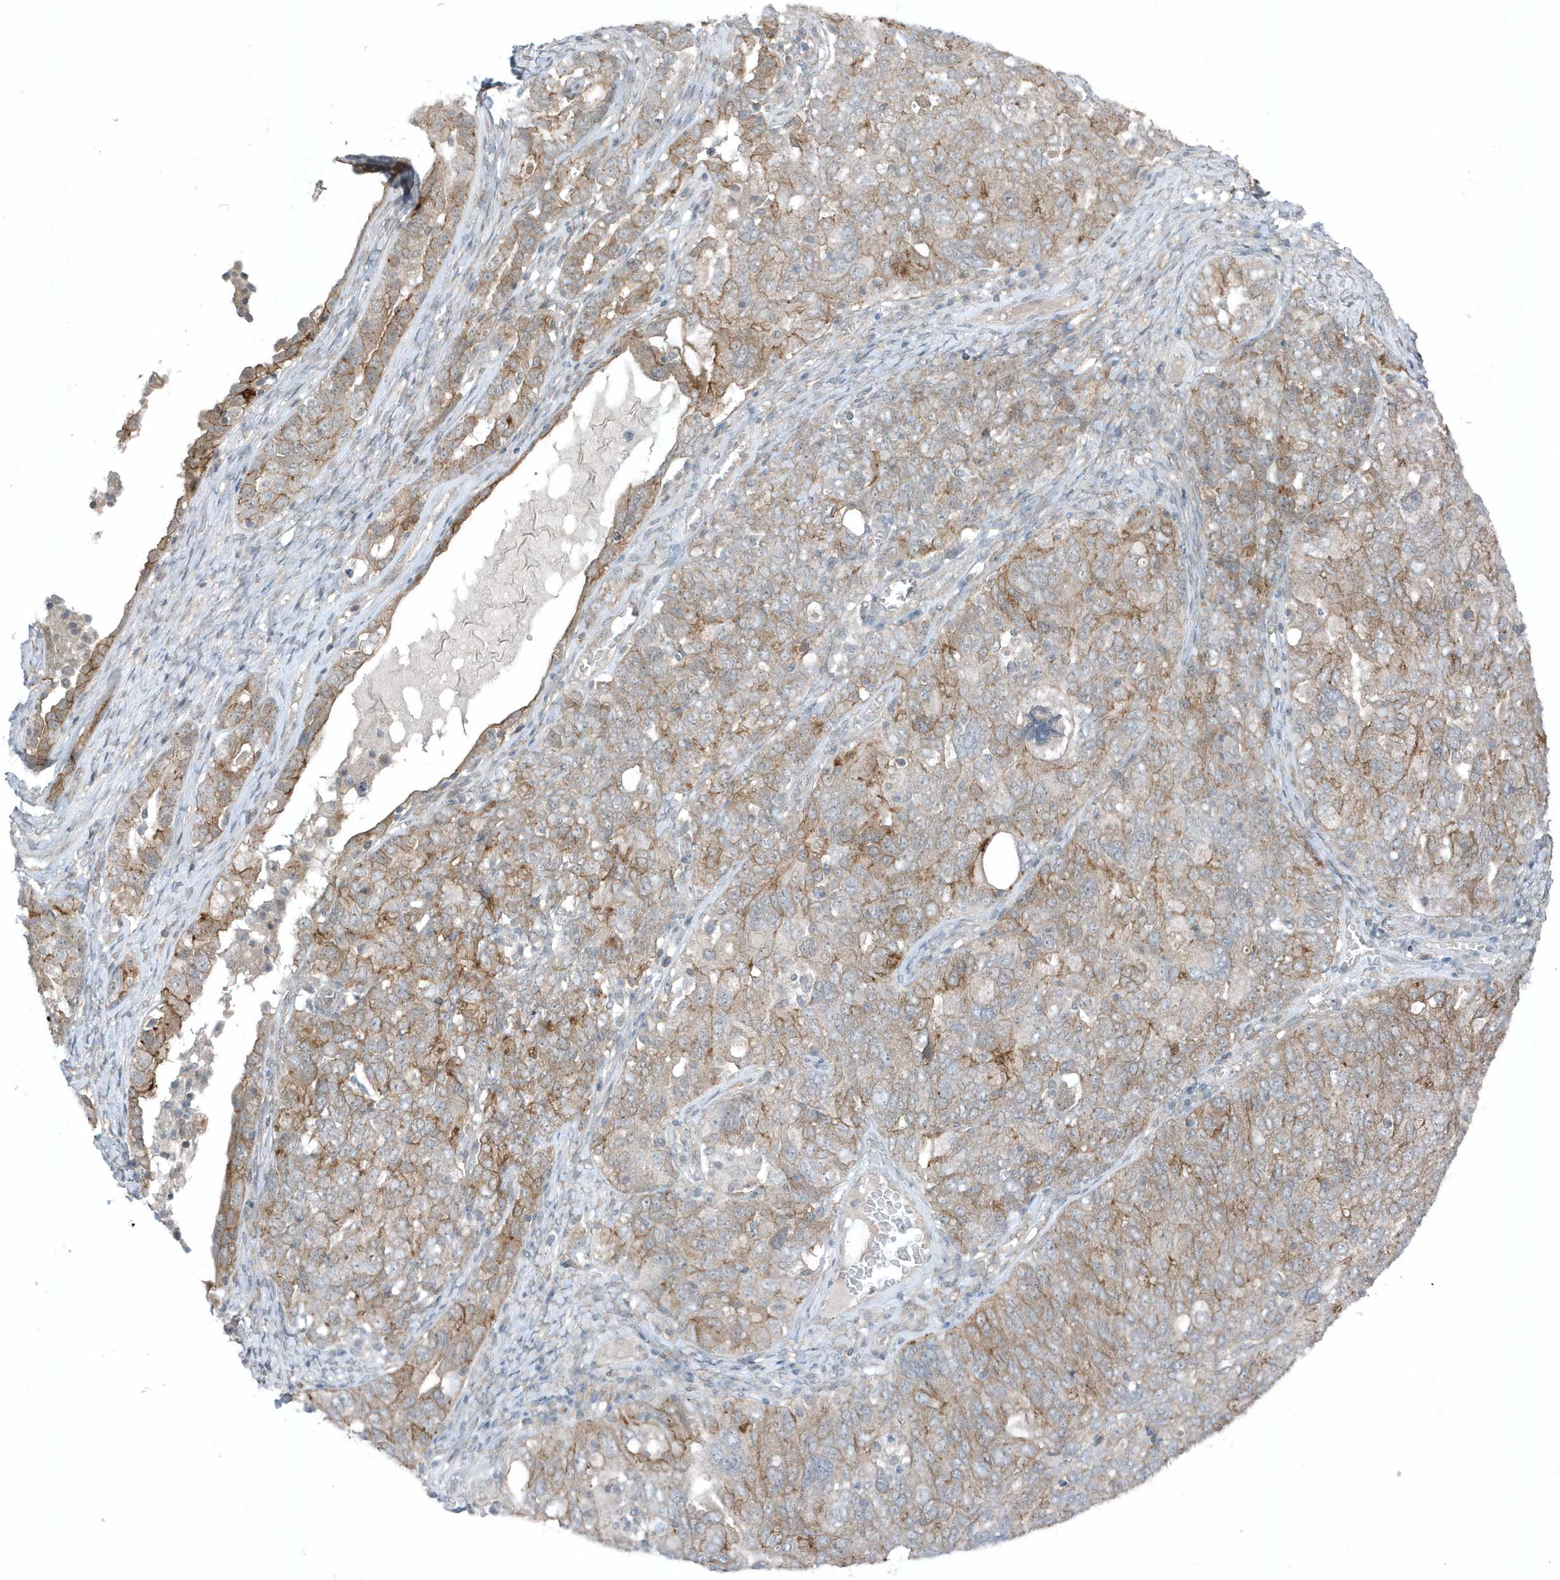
{"staining": {"intensity": "moderate", "quantity": "25%-75%", "location": "cytoplasmic/membranous"}, "tissue": "ovarian cancer", "cell_type": "Tumor cells", "image_type": "cancer", "snomed": [{"axis": "morphology", "description": "Carcinoma, endometroid"}, {"axis": "topography", "description": "Ovary"}], "caption": "Protein analysis of endometroid carcinoma (ovarian) tissue exhibits moderate cytoplasmic/membranous expression in about 25%-75% of tumor cells.", "gene": "PARD3B", "patient": {"sex": "female", "age": 62}}